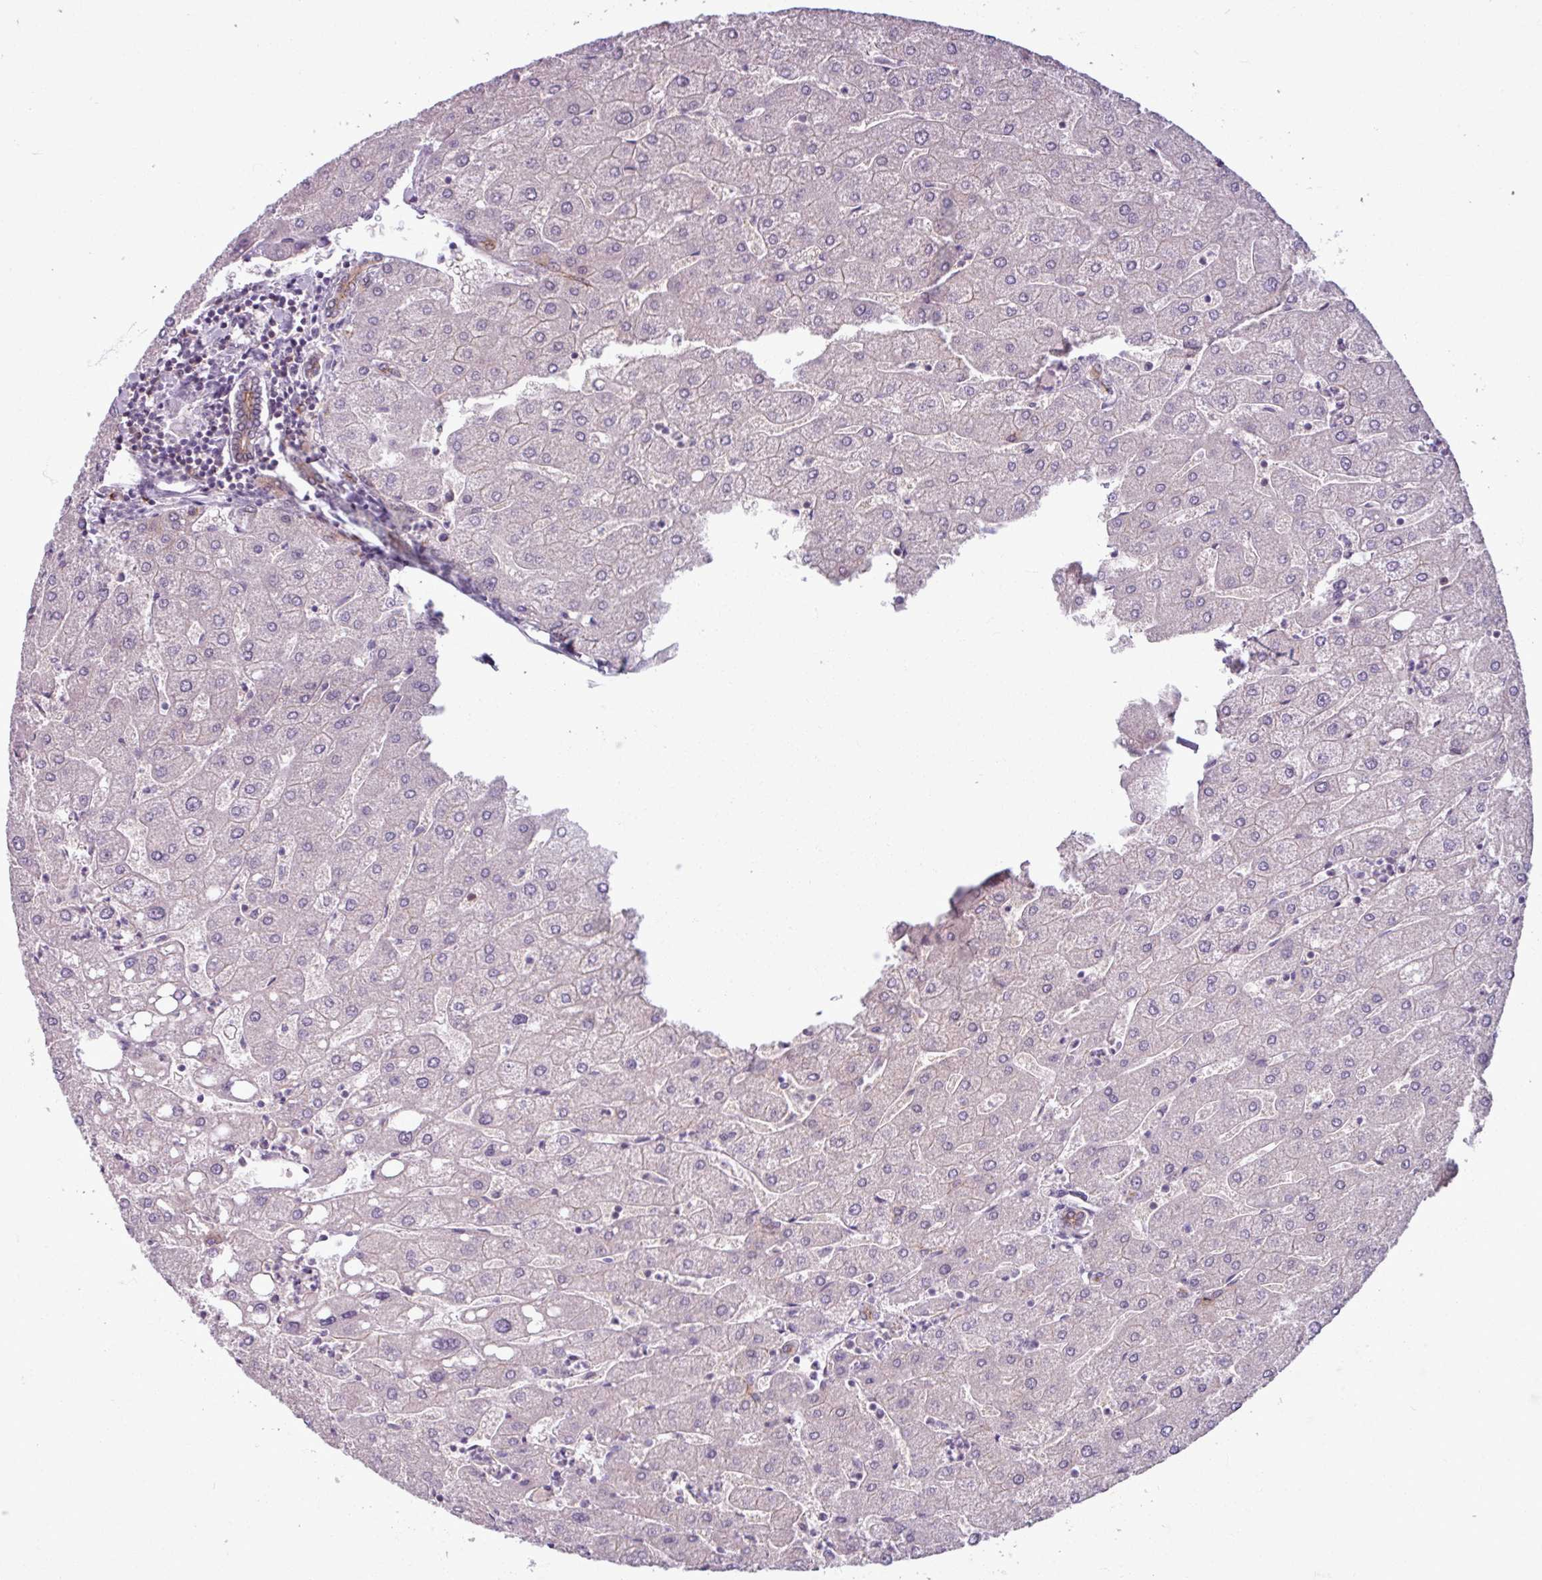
{"staining": {"intensity": "moderate", "quantity": ">75%", "location": "cytoplasmic/membranous"}, "tissue": "liver", "cell_type": "Cholangiocytes", "image_type": "normal", "snomed": [{"axis": "morphology", "description": "Normal tissue, NOS"}, {"axis": "topography", "description": "Liver"}], "caption": "The immunohistochemical stain labels moderate cytoplasmic/membranous expression in cholangiocytes of normal liver.", "gene": "PNMA6A", "patient": {"sex": "male", "age": 67}}